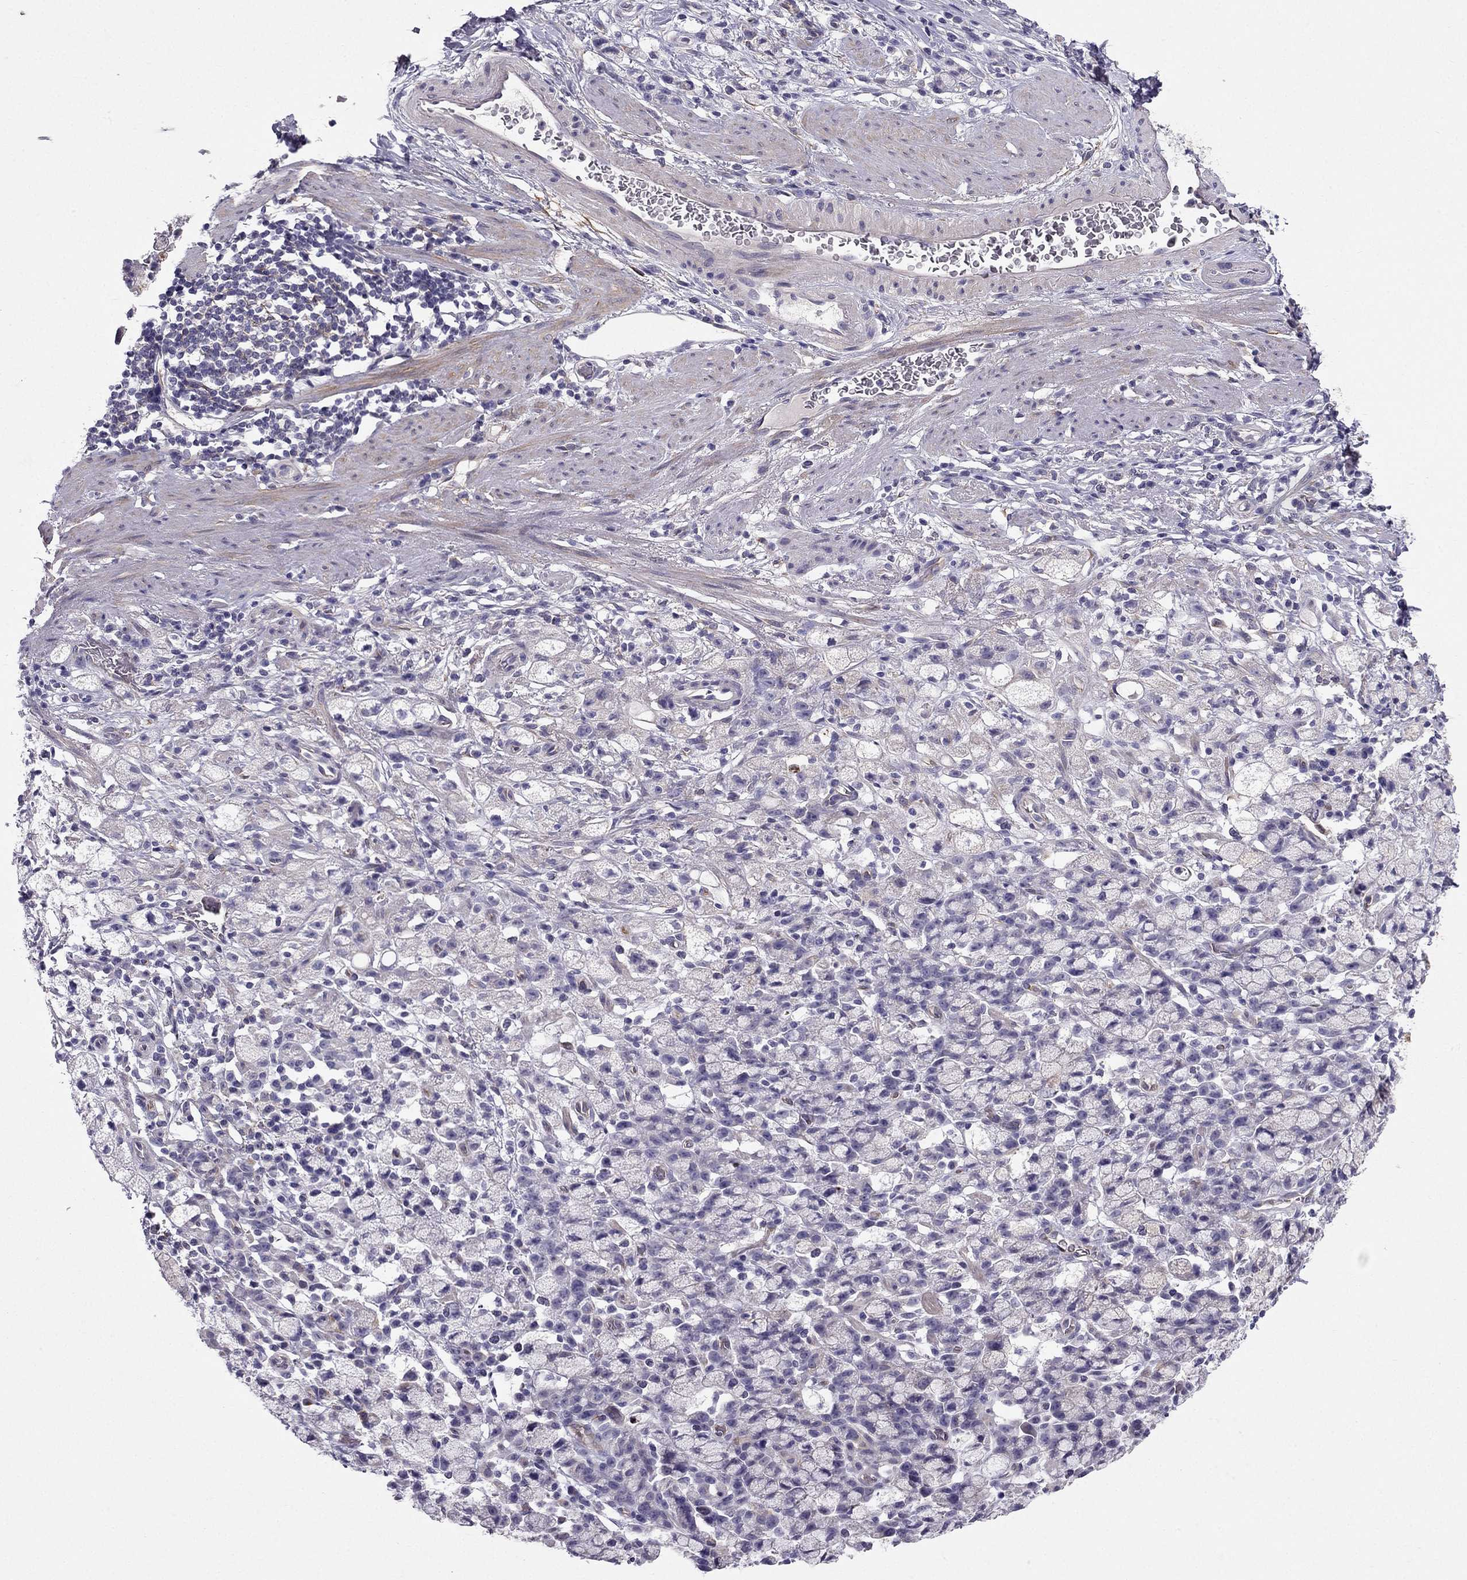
{"staining": {"intensity": "negative", "quantity": "none", "location": "none"}, "tissue": "stomach cancer", "cell_type": "Tumor cells", "image_type": "cancer", "snomed": [{"axis": "morphology", "description": "Adenocarcinoma, NOS"}, {"axis": "topography", "description": "Stomach"}], "caption": "Tumor cells are negative for brown protein staining in stomach cancer (adenocarcinoma).", "gene": "SYT5", "patient": {"sex": "male", "age": 58}}